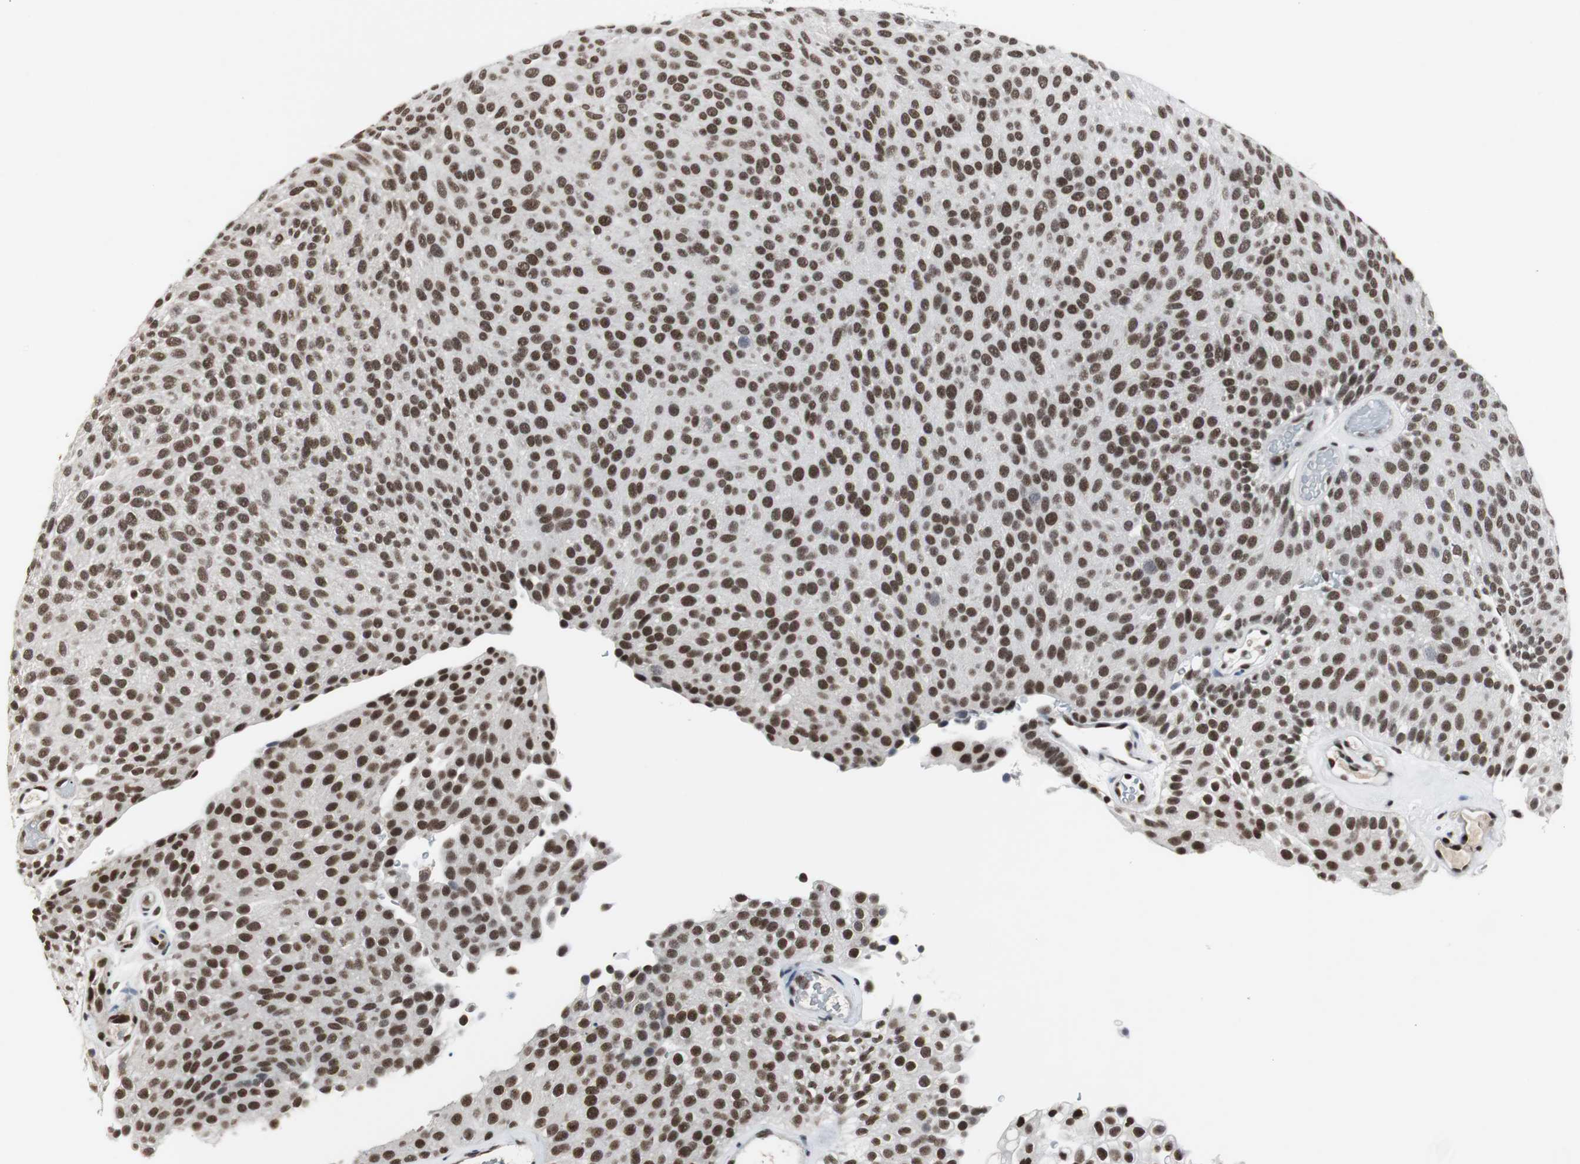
{"staining": {"intensity": "strong", "quantity": ">75%", "location": "nuclear"}, "tissue": "urothelial cancer", "cell_type": "Tumor cells", "image_type": "cancer", "snomed": [{"axis": "morphology", "description": "Urothelial carcinoma, Low grade"}, {"axis": "topography", "description": "Urinary bladder"}], "caption": "Immunohistochemistry staining of low-grade urothelial carcinoma, which reveals high levels of strong nuclear positivity in approximately >75% of tumor cells indicating strong nuclear protein expression. The staining was performed using DAB (3,3'-diaminobenzidine) (brown) for protein detection and nuclei were counterstained in hematoxylin (blue).", "gene": "RAD9A", "patient": {"sex": "male", "age": 78}}